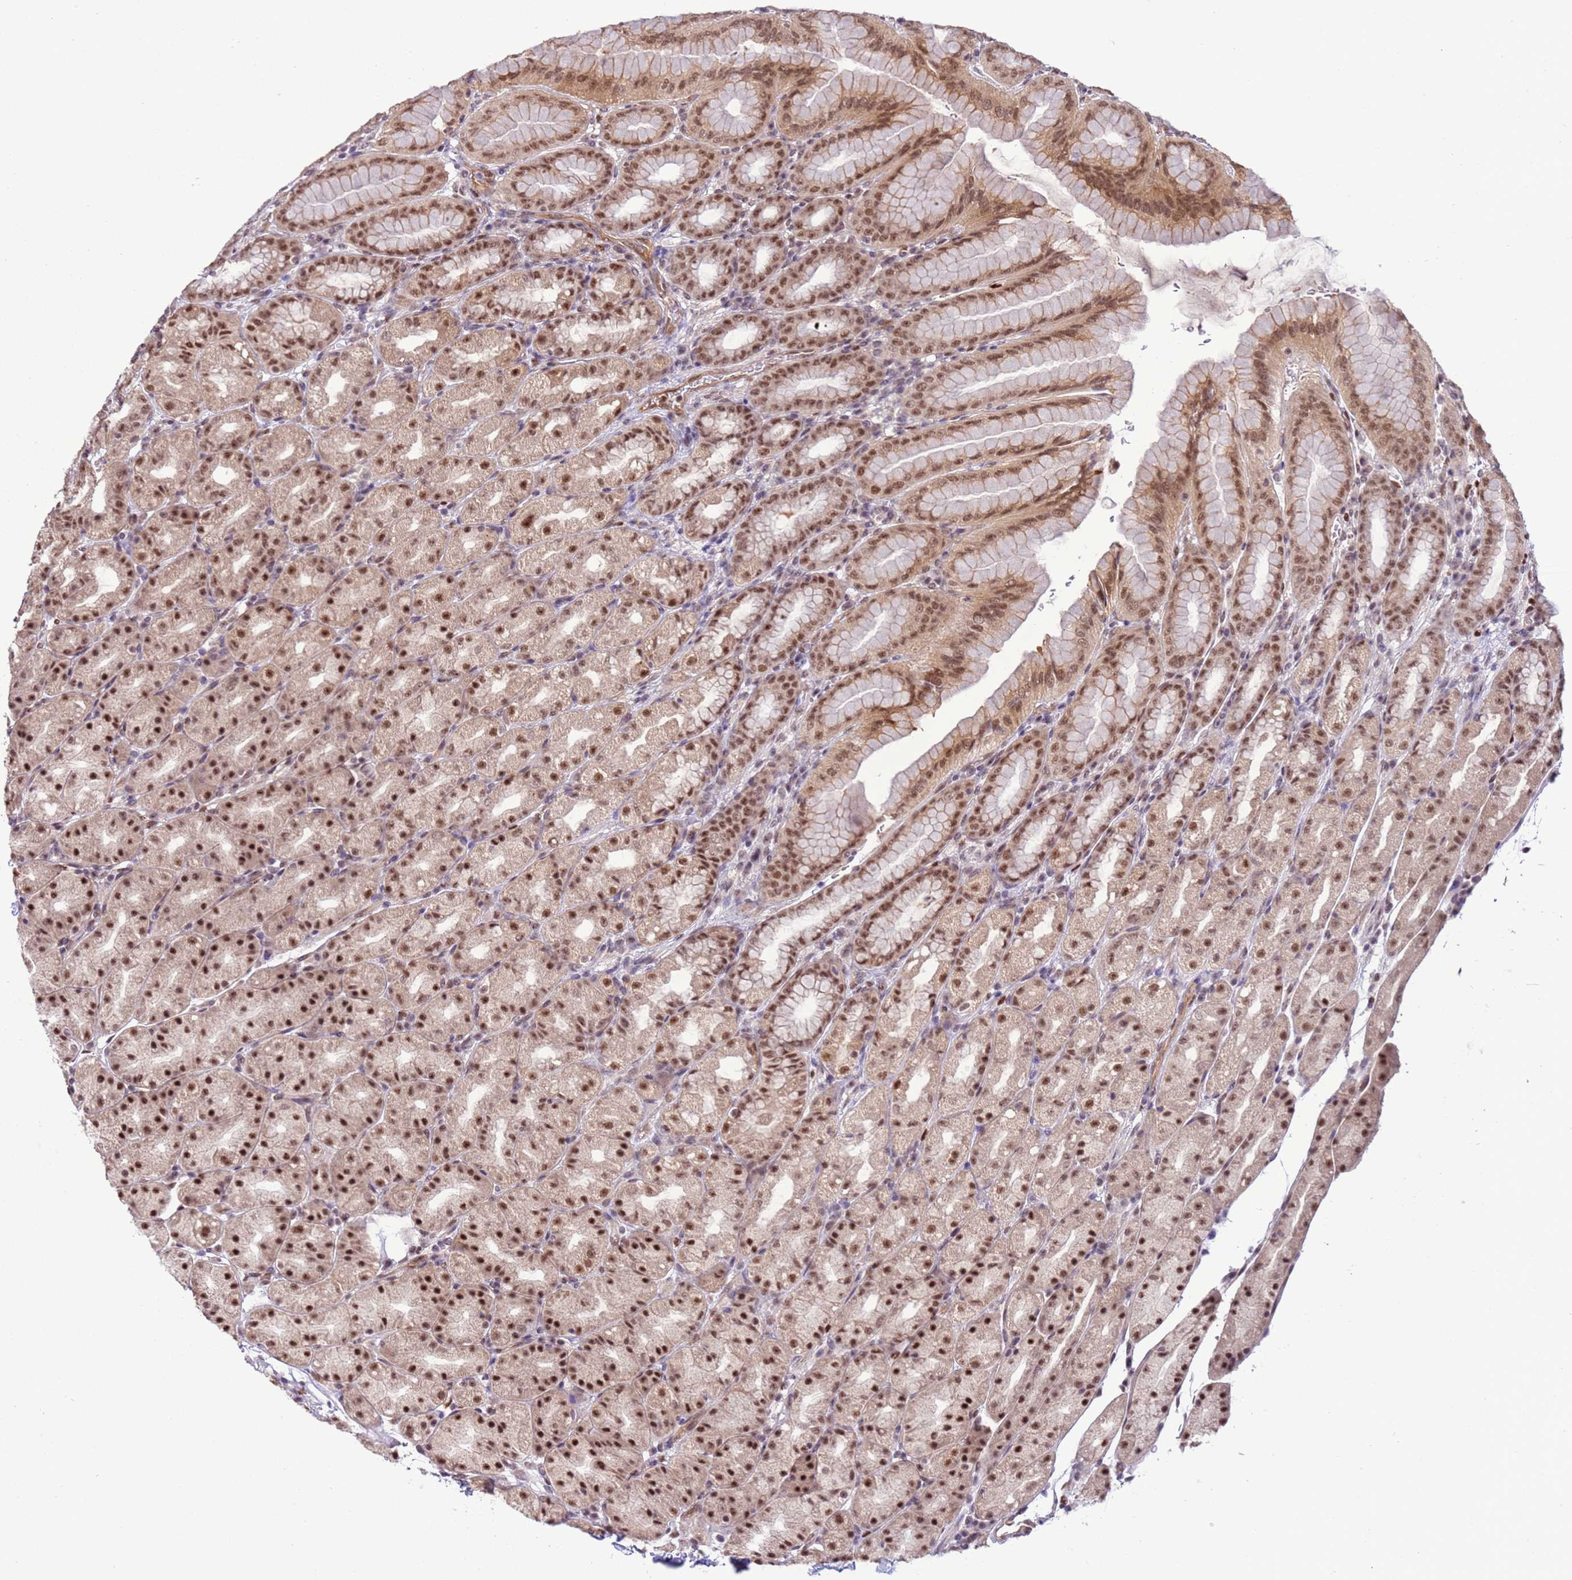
{"staining": {"intensity": "strong", "quantity": ">75%", "location": "nuclear"}, "tissue": "stomach", "cell_type": "Glandular cells", "image_type": "normal", "snomed": [{"axis": "morphology", "description": "Normal tissue, NOS"}, {"axis": "topography", "description": "Stomach, upper"}, {"axis": "topography", "description": "Stomach"}], "caption": "Brown immunohistochemical staining in benign stomach shows strong nuclear staining in approximately >75% of glandular cells.", "gene": "PRPF6", "patient": {"sex": "male", "age": 68}}